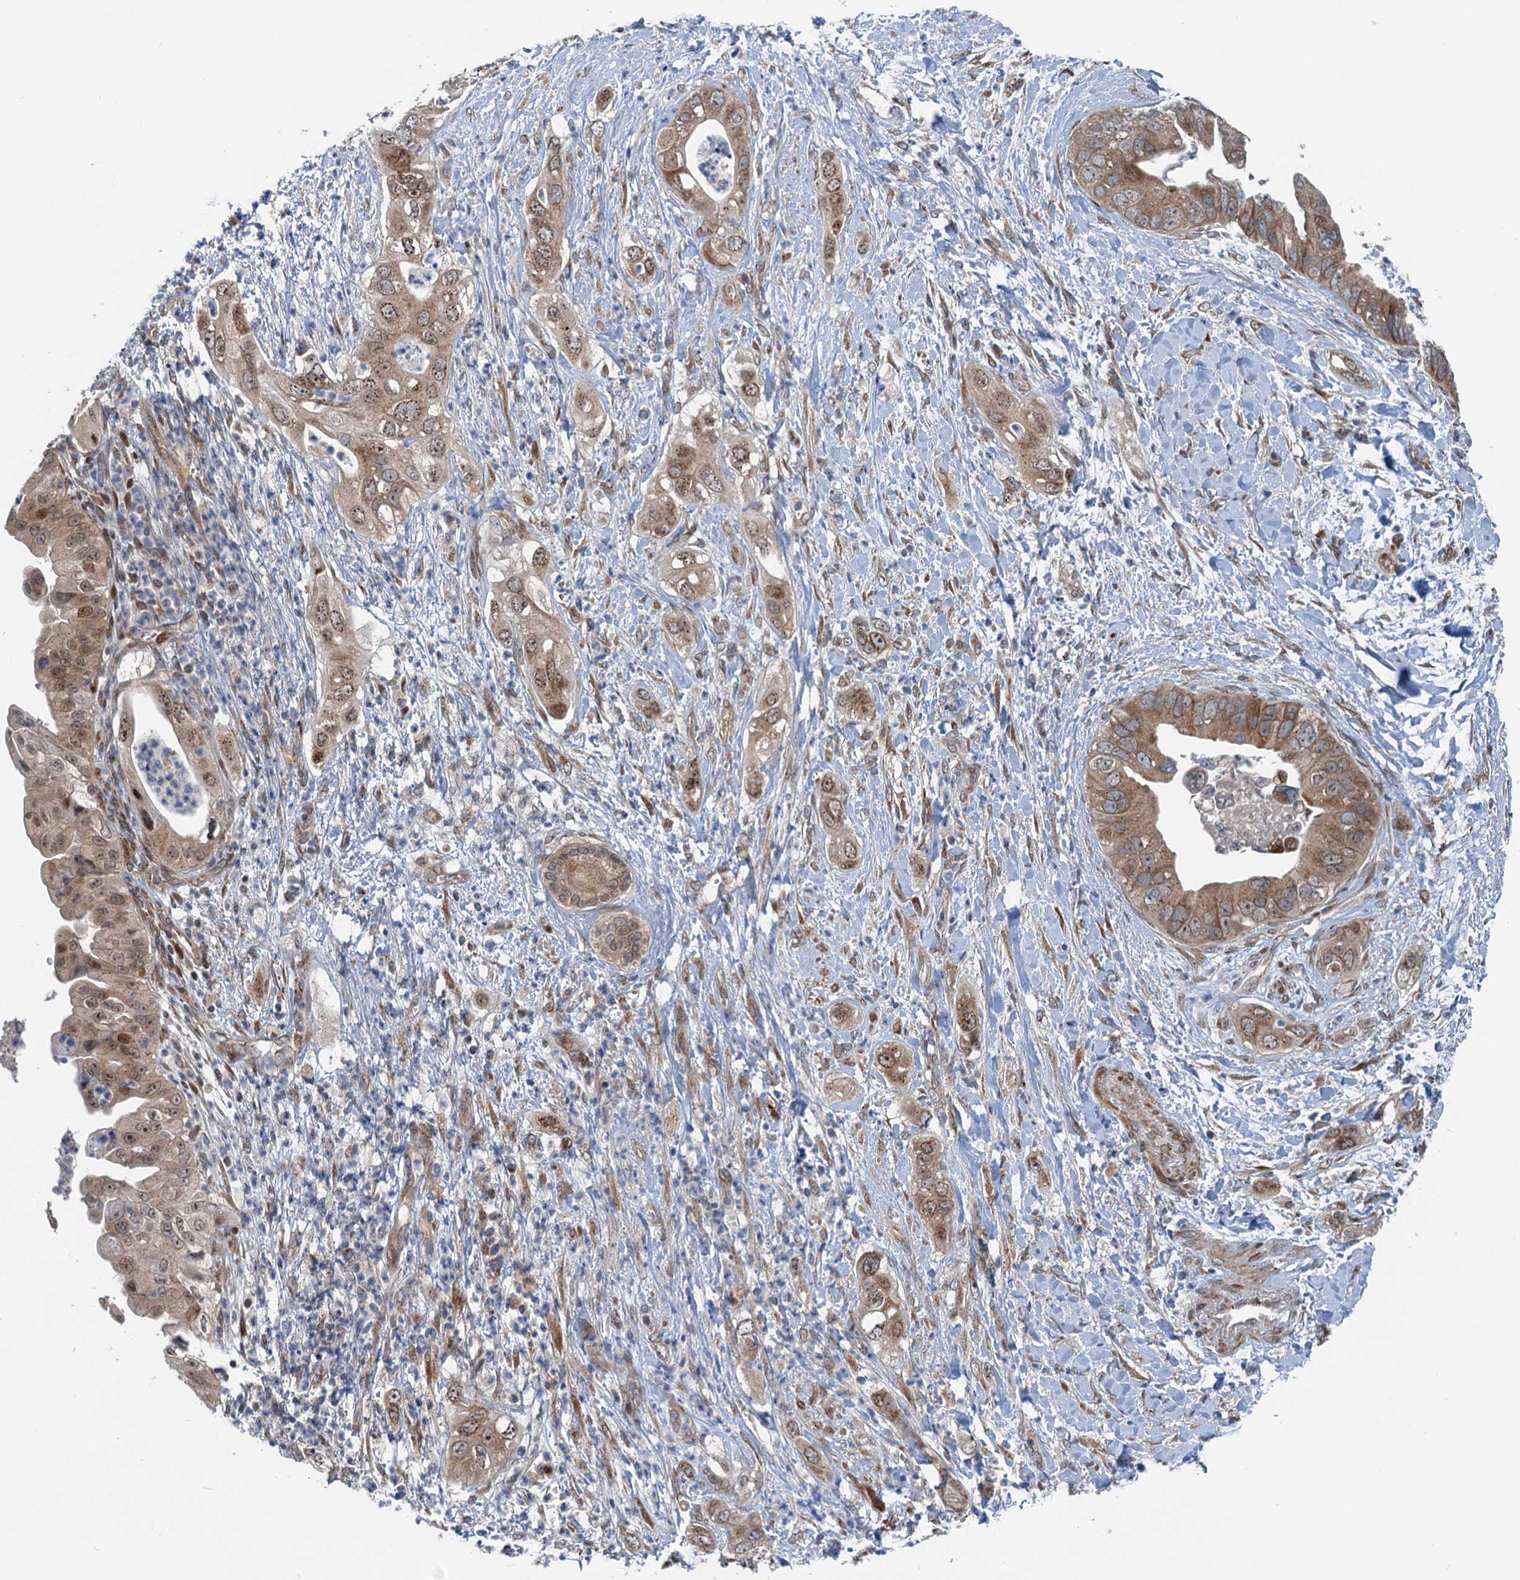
{"staining": {"intensity": "moderate", "quantity": ">75%", "location": "cytoplasmic/membranous,nuclear"}, "tissue": "pancreatic cancer", "cell_type": "Tumor cells", "image_type": "cancer", "snomed": [{"axis": "morphology", "description": "Adenocarcinoma, NOS"}, {"axis": "topography", "description": "Pancreas"}], "caption": "Protein staining reveals moderate cytoplasmic/membranous and nuclear positivity in about >75% of tumor cells in pancreatic adenocarcinoma.", "gene": "DYNC2I2", "patient": {"sex": "female", "age": 78}}